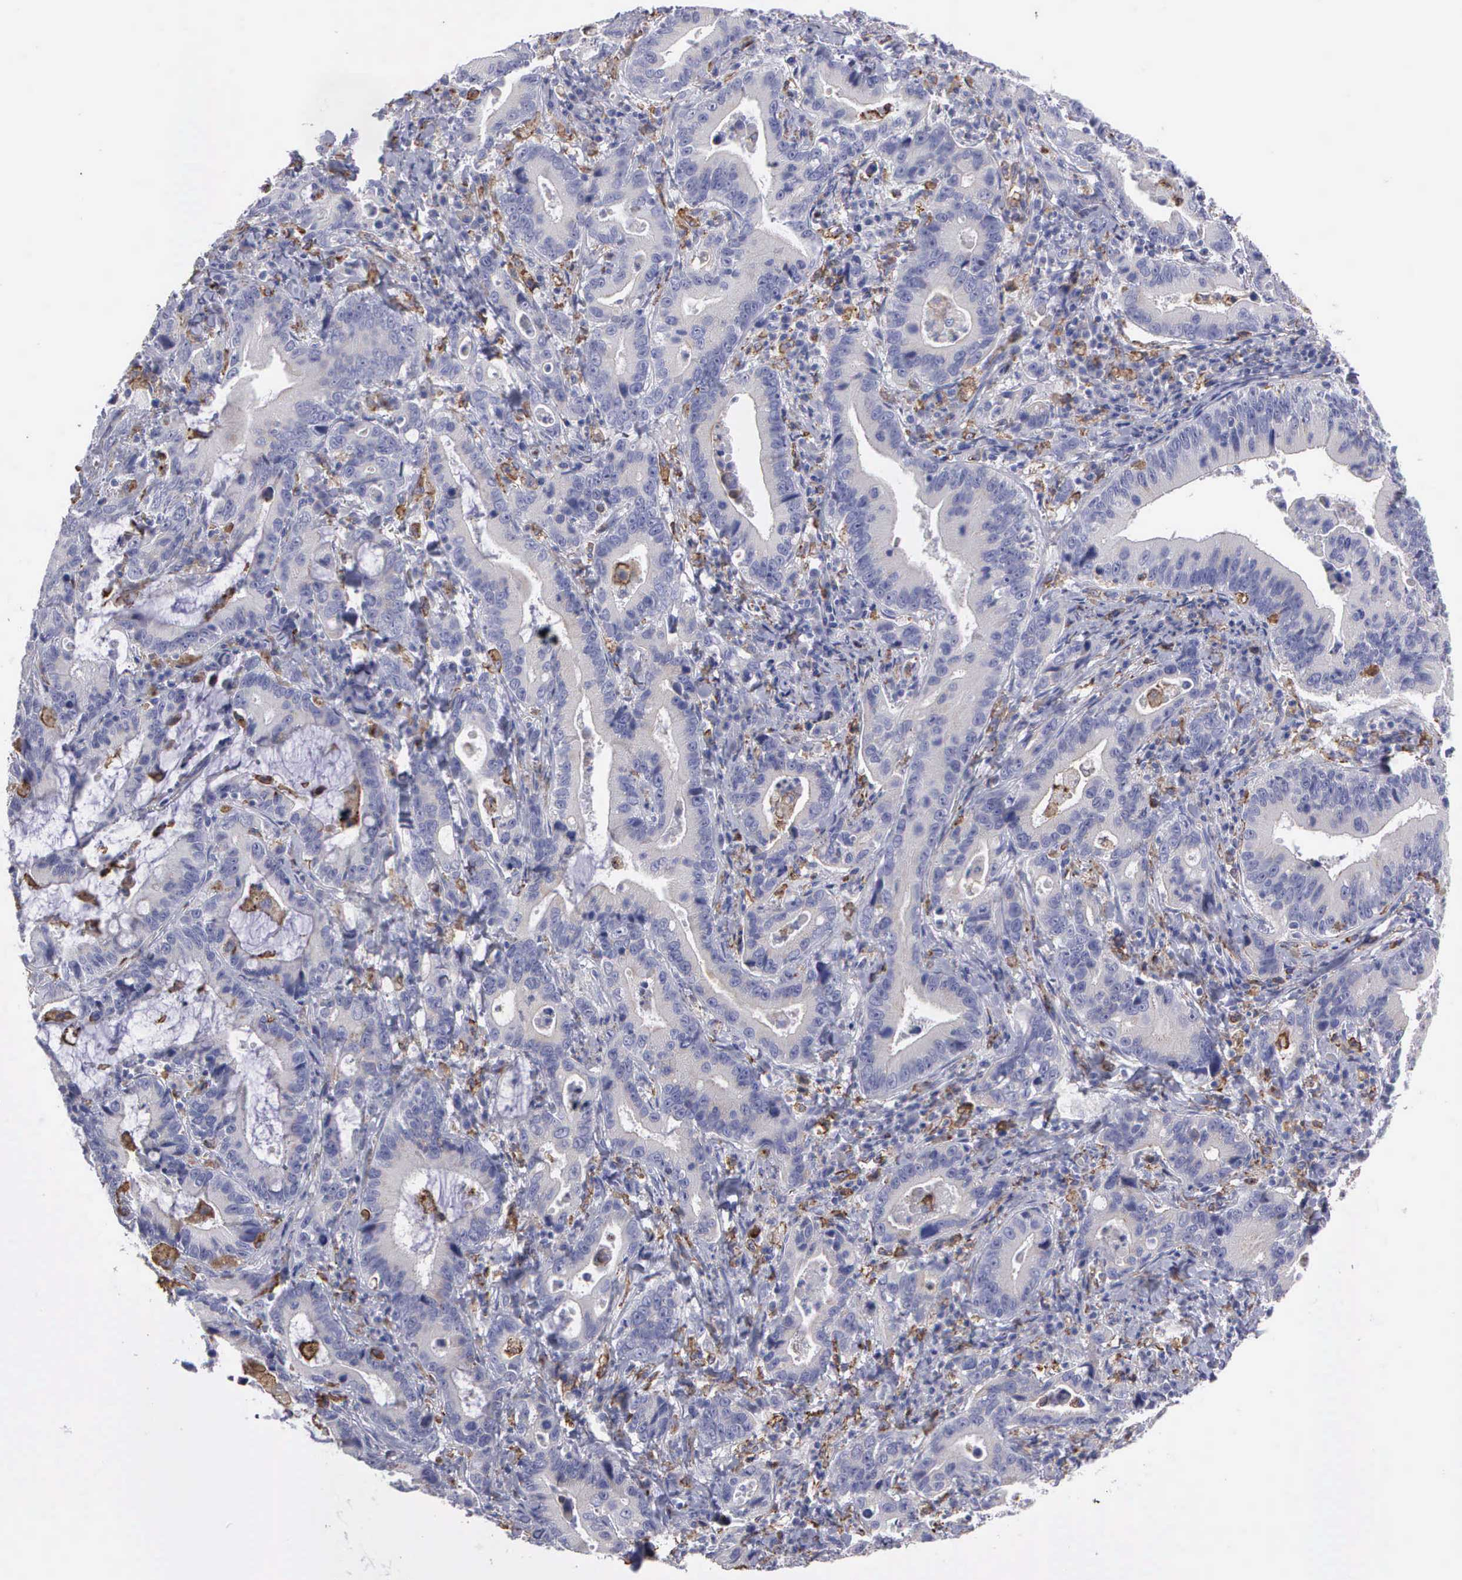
{"staining": {"intensity": "negative", "quantity": "none", "location": "none"}, "tissue": "stomach cancer", "cell_type": "Tumor cells", "image_type": "cancer", "snomed": [{"axis": "morphology", "description": "Adenocarcinoma, NOS"}, {"axis": "topography", "description": "Stomach, upper"}], "caption": "This is an immunohistochemistry histopathology image of adenocarcinoma (stomach). There is no positivity in tumor cells.", "gene": "TYRP1", "patient": {"sex": "male", "age": 63}}